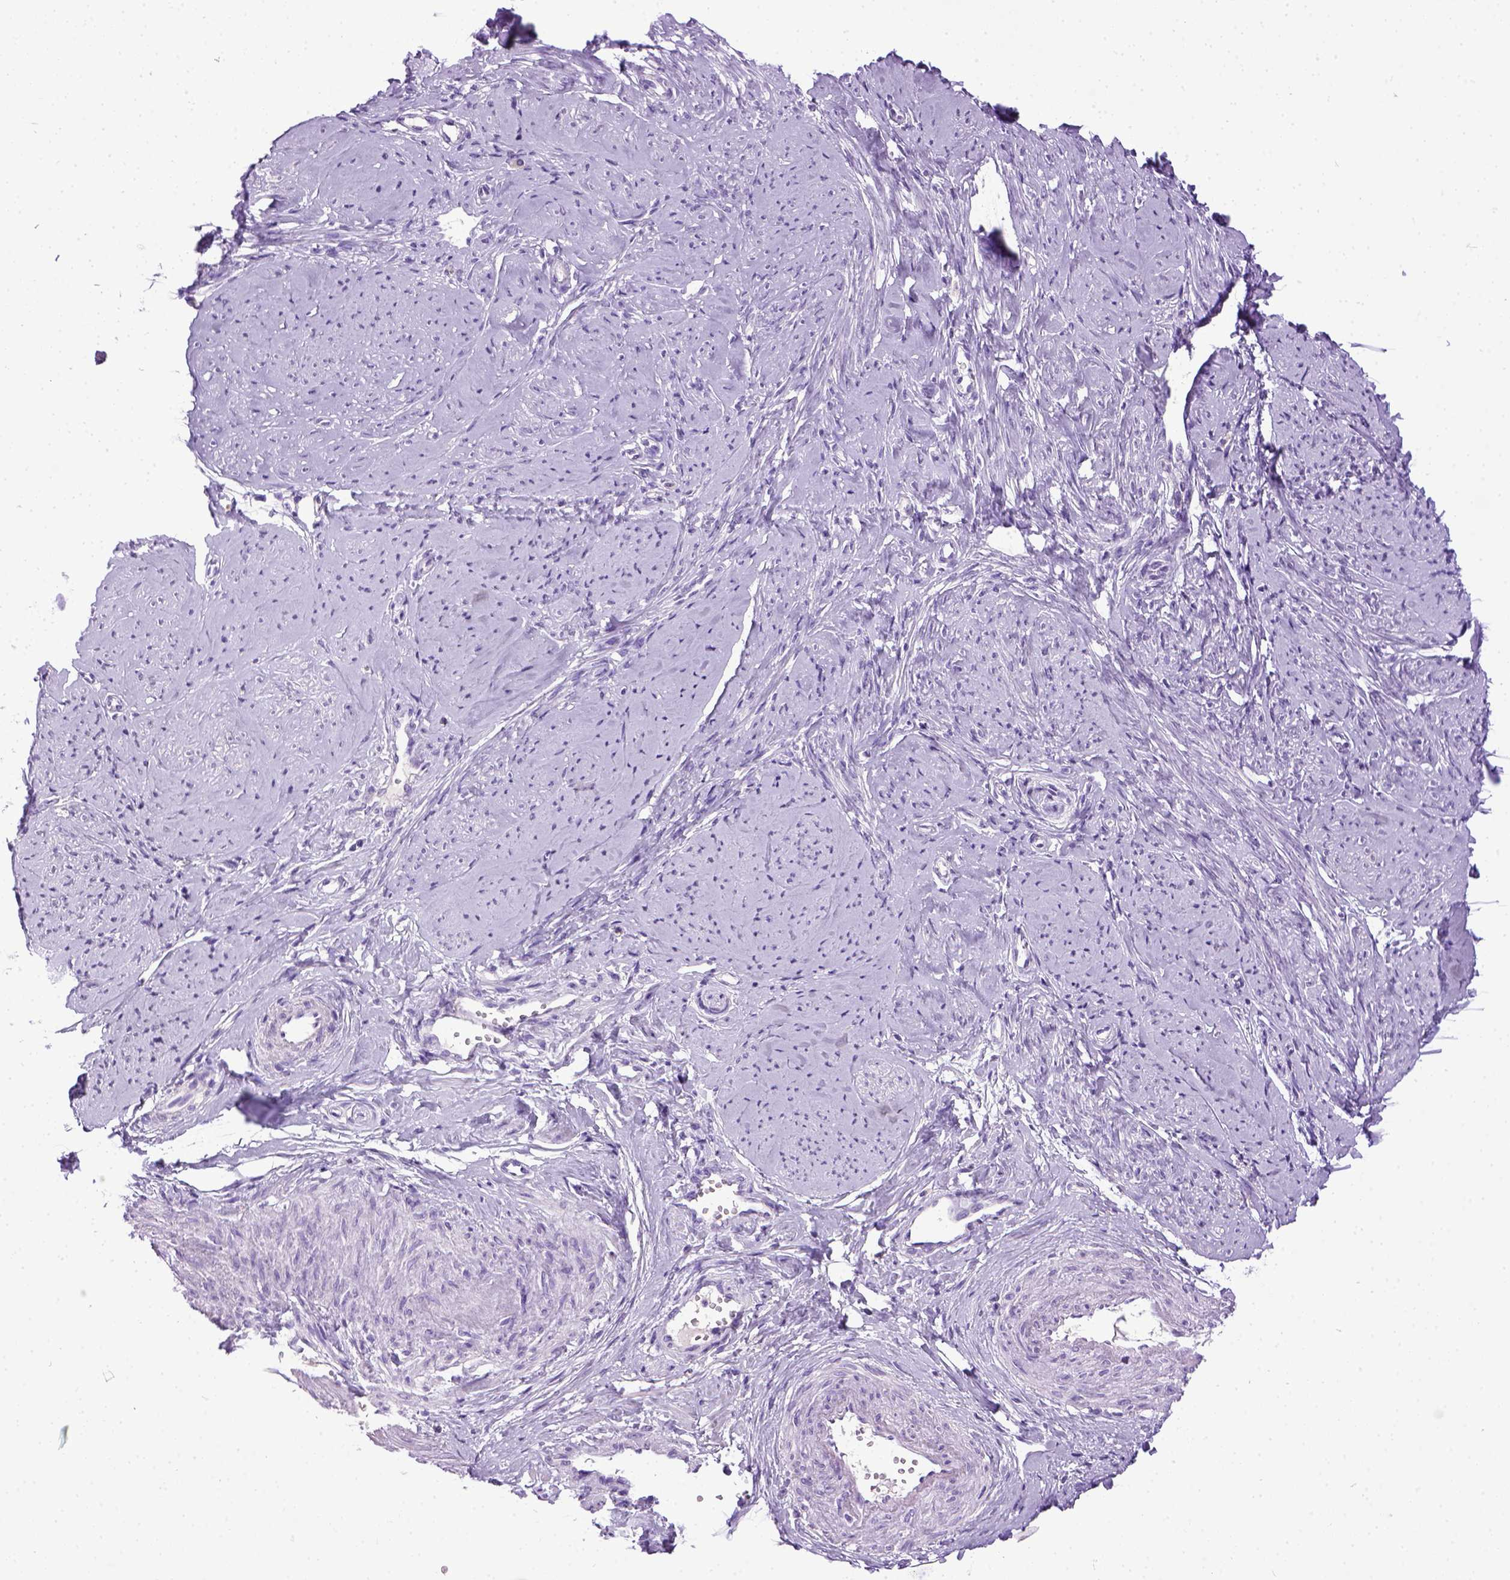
{"staining": {"intensity": "negative", "quantity": "none", "location": "none"}, "tissue": "smooth muscle", "cell_type": "Smooth muscle cells", "image_type": "normal", "snomed": [{"axis": "morphology", "description": "Normal tissue, NOS"}, {"axis": "topography", "description": "Smooth muscle"}], "caption": "High power microscopy photomicrograph of an IHC image of normal smooth muscle, revealing no significant expression in smooth muscle cells.", "gene": "CDH1", "patient": {"sex": "female", "age": 48}}